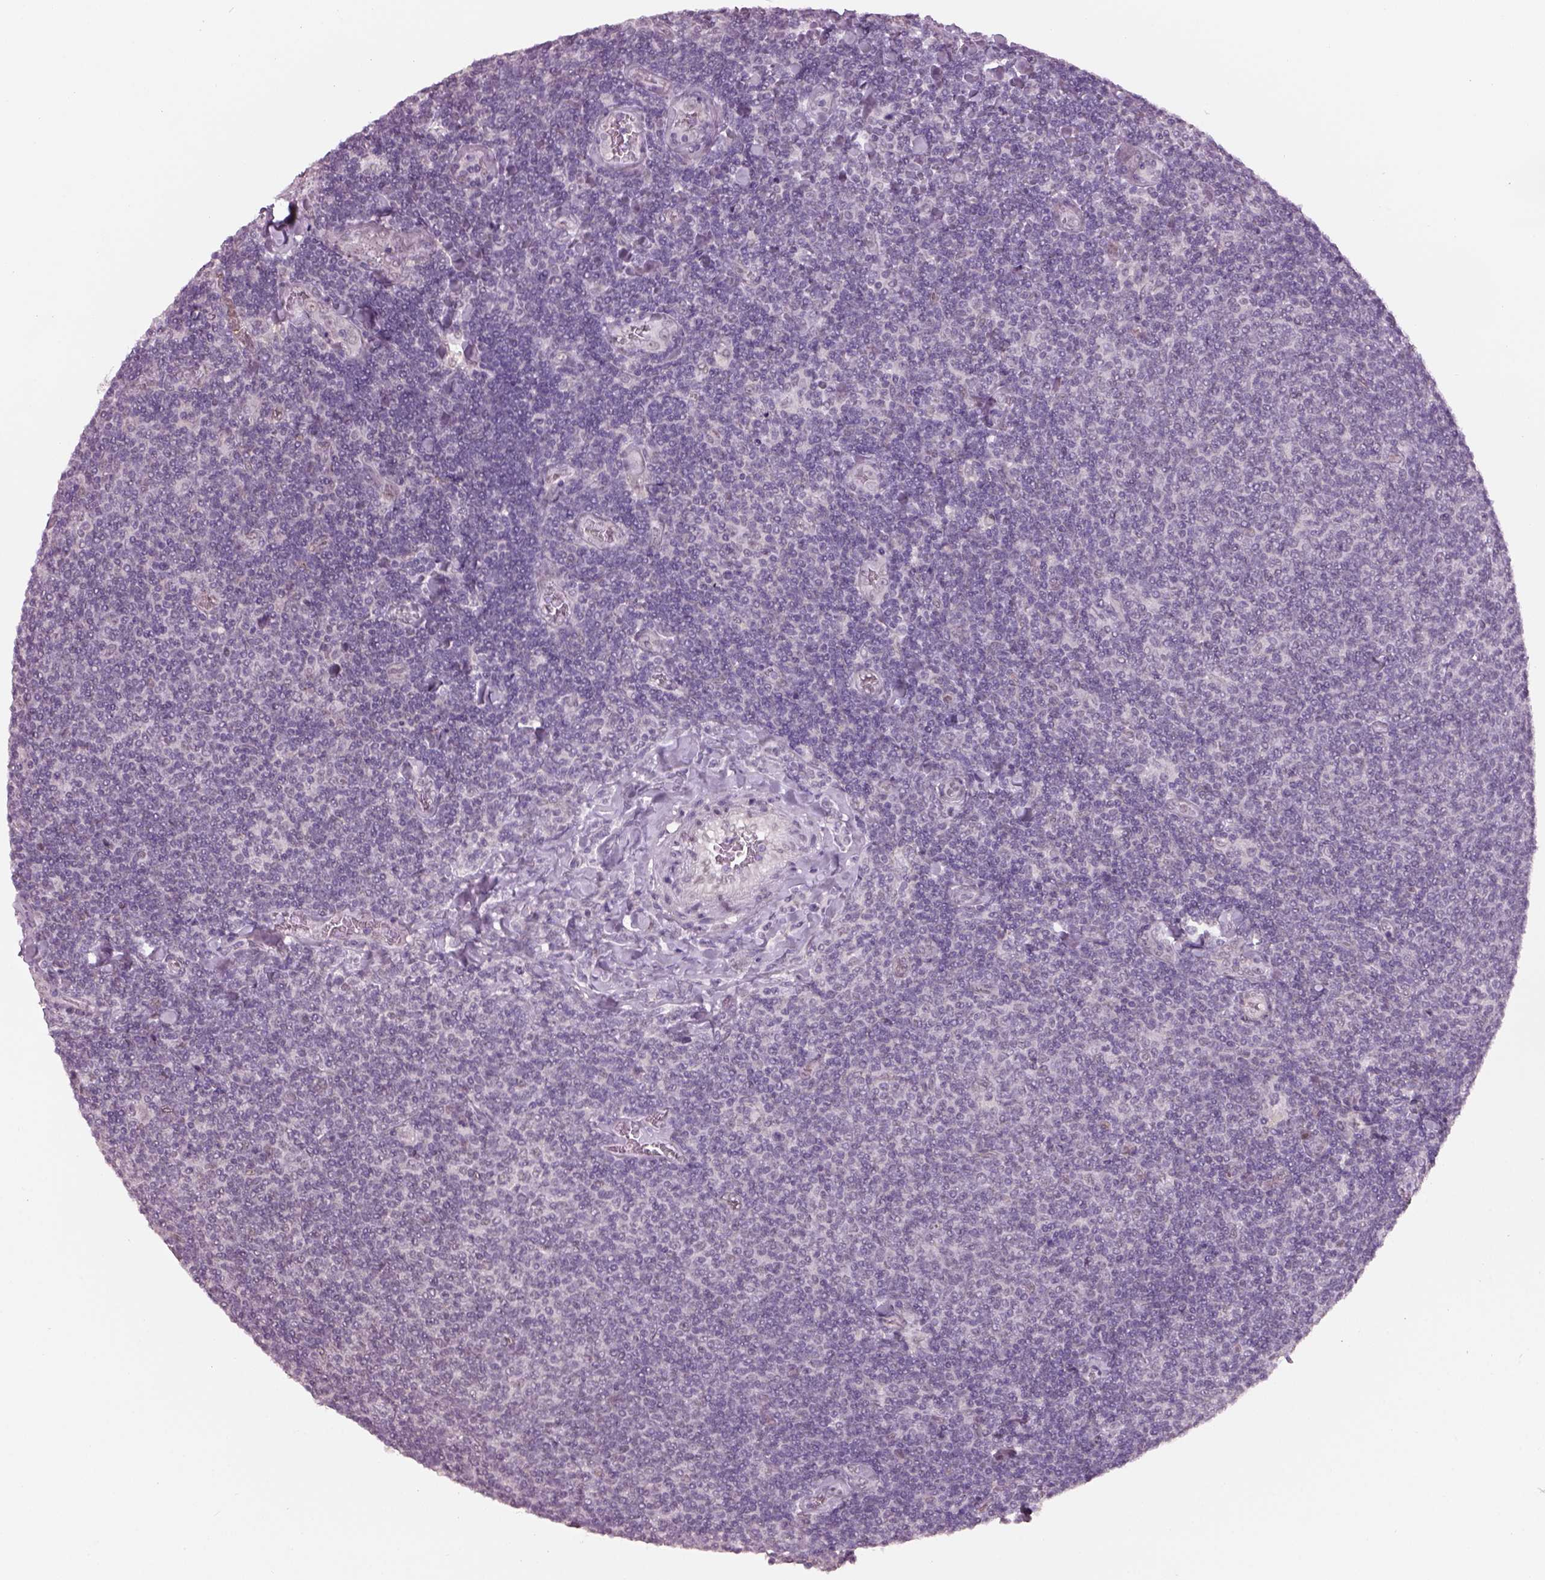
{"staining": {"intensity": "negative", "quantity": "none", "location": "none"}, "tissue": "lymphoma", "cell_type": "Tumor cells", "image_type": "cancer", "snomed": [{"axis": "morphology", "description": "Malignant lymphoma, non-Hodgkin's type, Low grade"}, {"axis": "topography", "description": "Lymph node"}], "caption": "Low-grade malignant lymphoma, non-Hodgkin's type stained for a protein using IHC reveals no expression tumor cells.", "gene": "NAT8", "patient": {"sex": "male", "age": 52}}